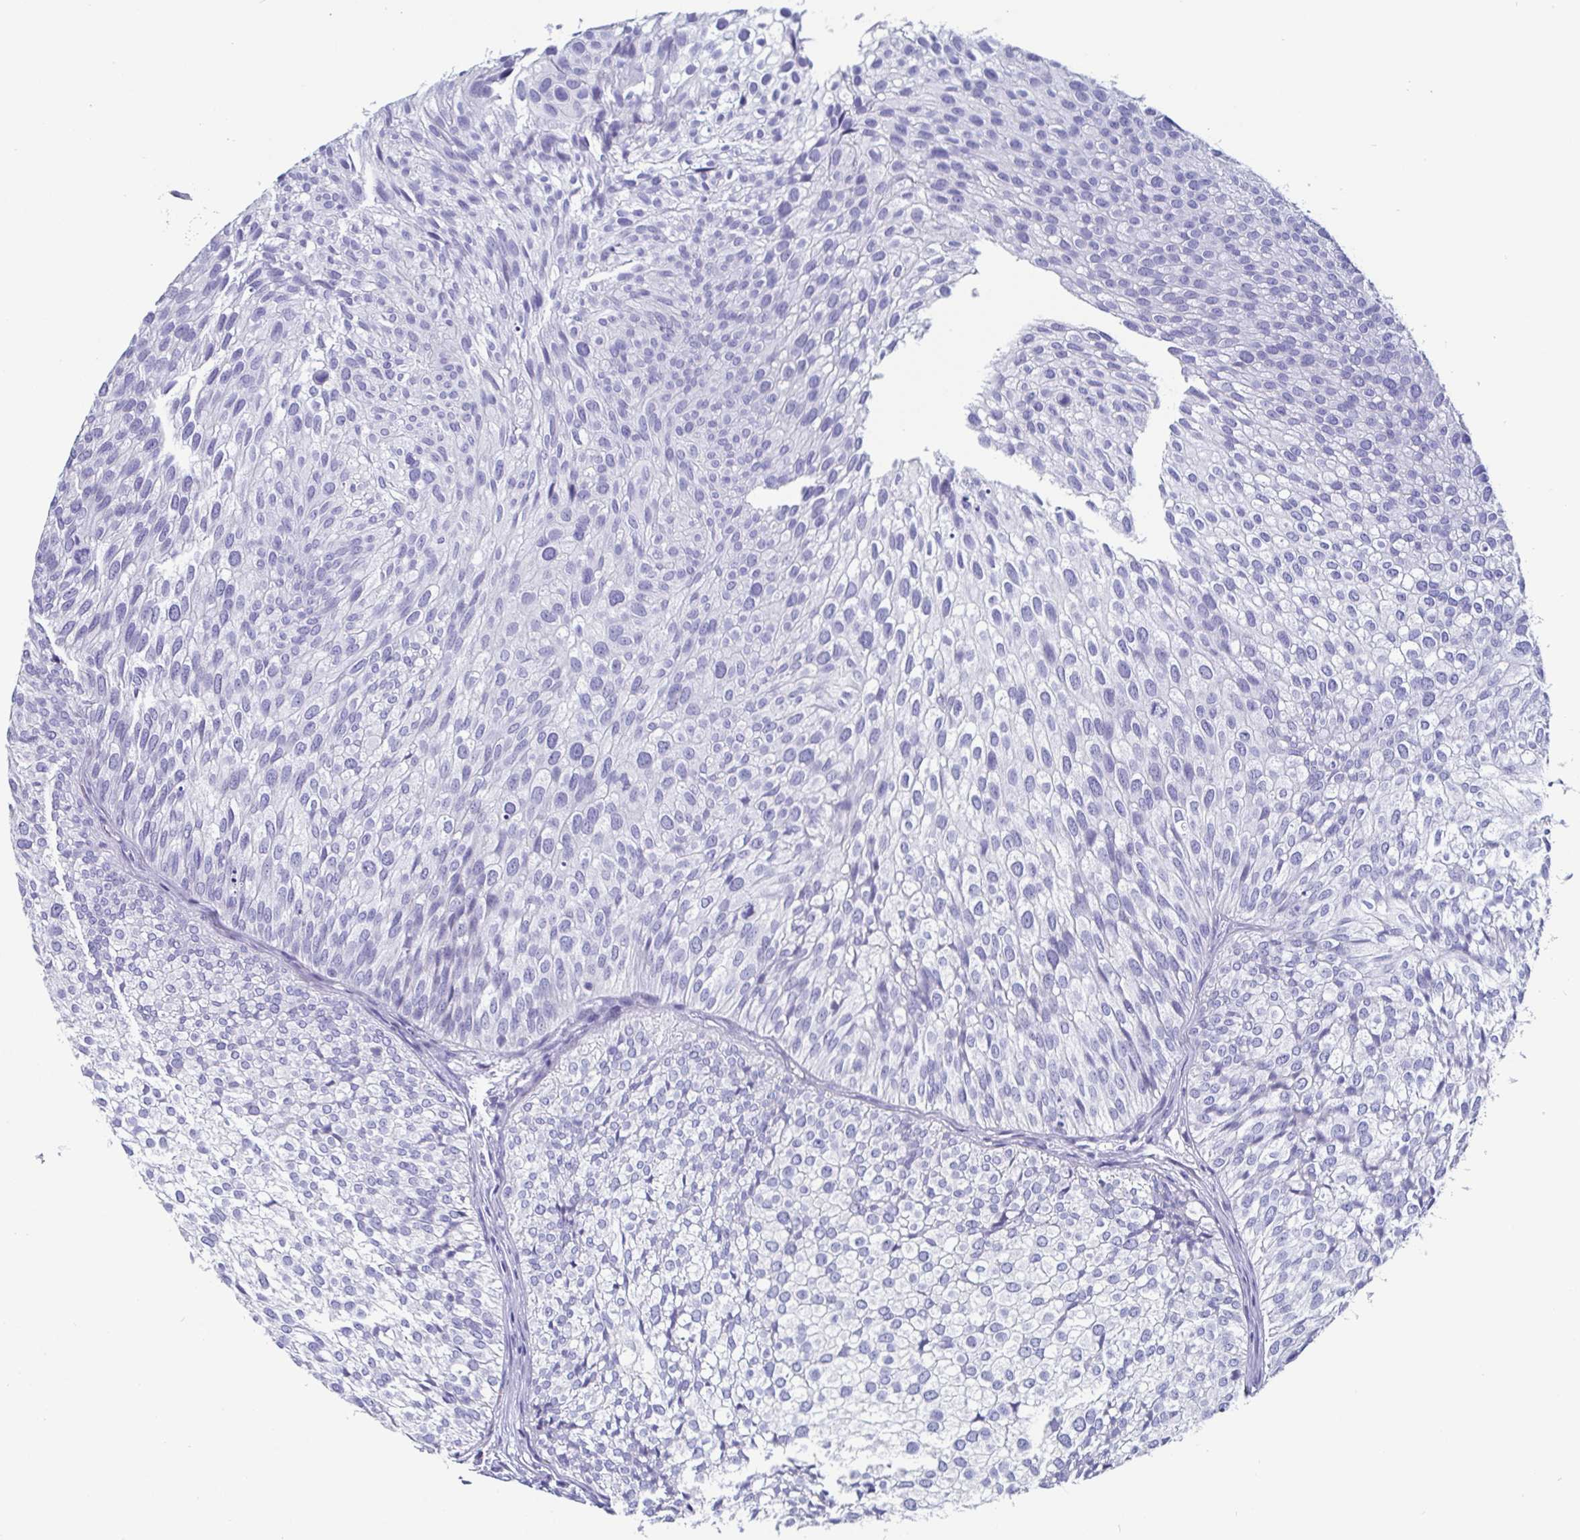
{"staining": {"intensity": "negative", "quantity": "none", "location": "none"}, "tissue": "urothelial cancer", "cell_type": "Tumor cells", "image_type": "cancer", "snomed": [{"axis": "morphology", "description": "Urothelial carcinoma, Low grade"}, {"axis": "topography", "description": "Urinary bladder"}], "caption": "A high-resolution histopathology image shows immunohistochemistry (IHC) staining of urothelial cancer, which displays no significant expression in tumor cells. Brightfield microscopy of immunohistochemistry (IHC) stained with DAB (3,3'-diaminobenzidine) (brown) and hematoxylin (blue), captured at high magnification.", "gene": "SCGN", "patient": {"sex": "male", "age": 91}}